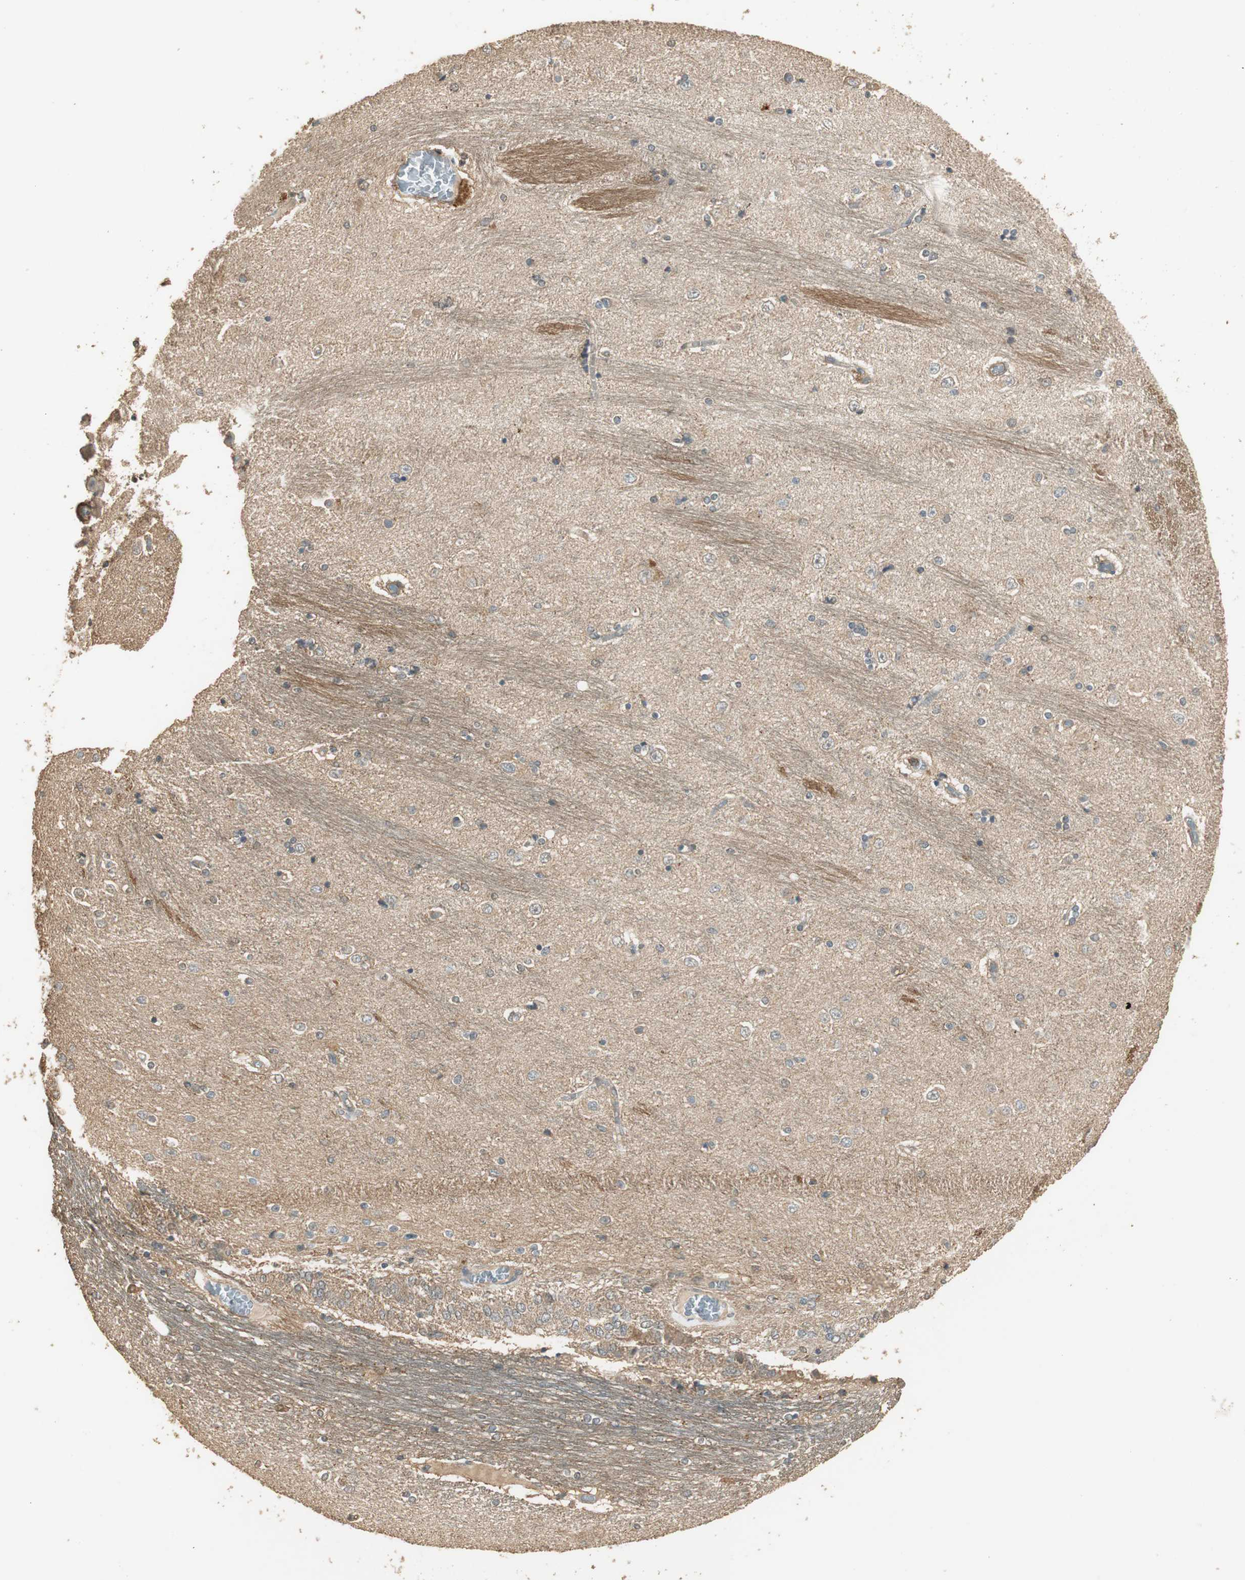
{"staining": {"intensity": "weak", "quantity": "25%-75%", "location": "cytoplasmic/membranous"}, "tissue": "hippocampus", "cell_type": "Glial cells", "image_type": "normal", "snomed": [{"axis": "morphology", "description": "Normal tissue, NOS"}, {"axis": "topography", "description": "Hippocampus"}], "caption": "Glial cells show low levels of weak cytoplasmic/membranous positivity in approximately 25%-75% of cells in benign hippocampus. (DAB (3,3'-diaminobenzidine) IHC, brown staining for protein, blue staining for nuclei).", "gene": "USP2", "patient": {"sex": "female", "age": 54}}